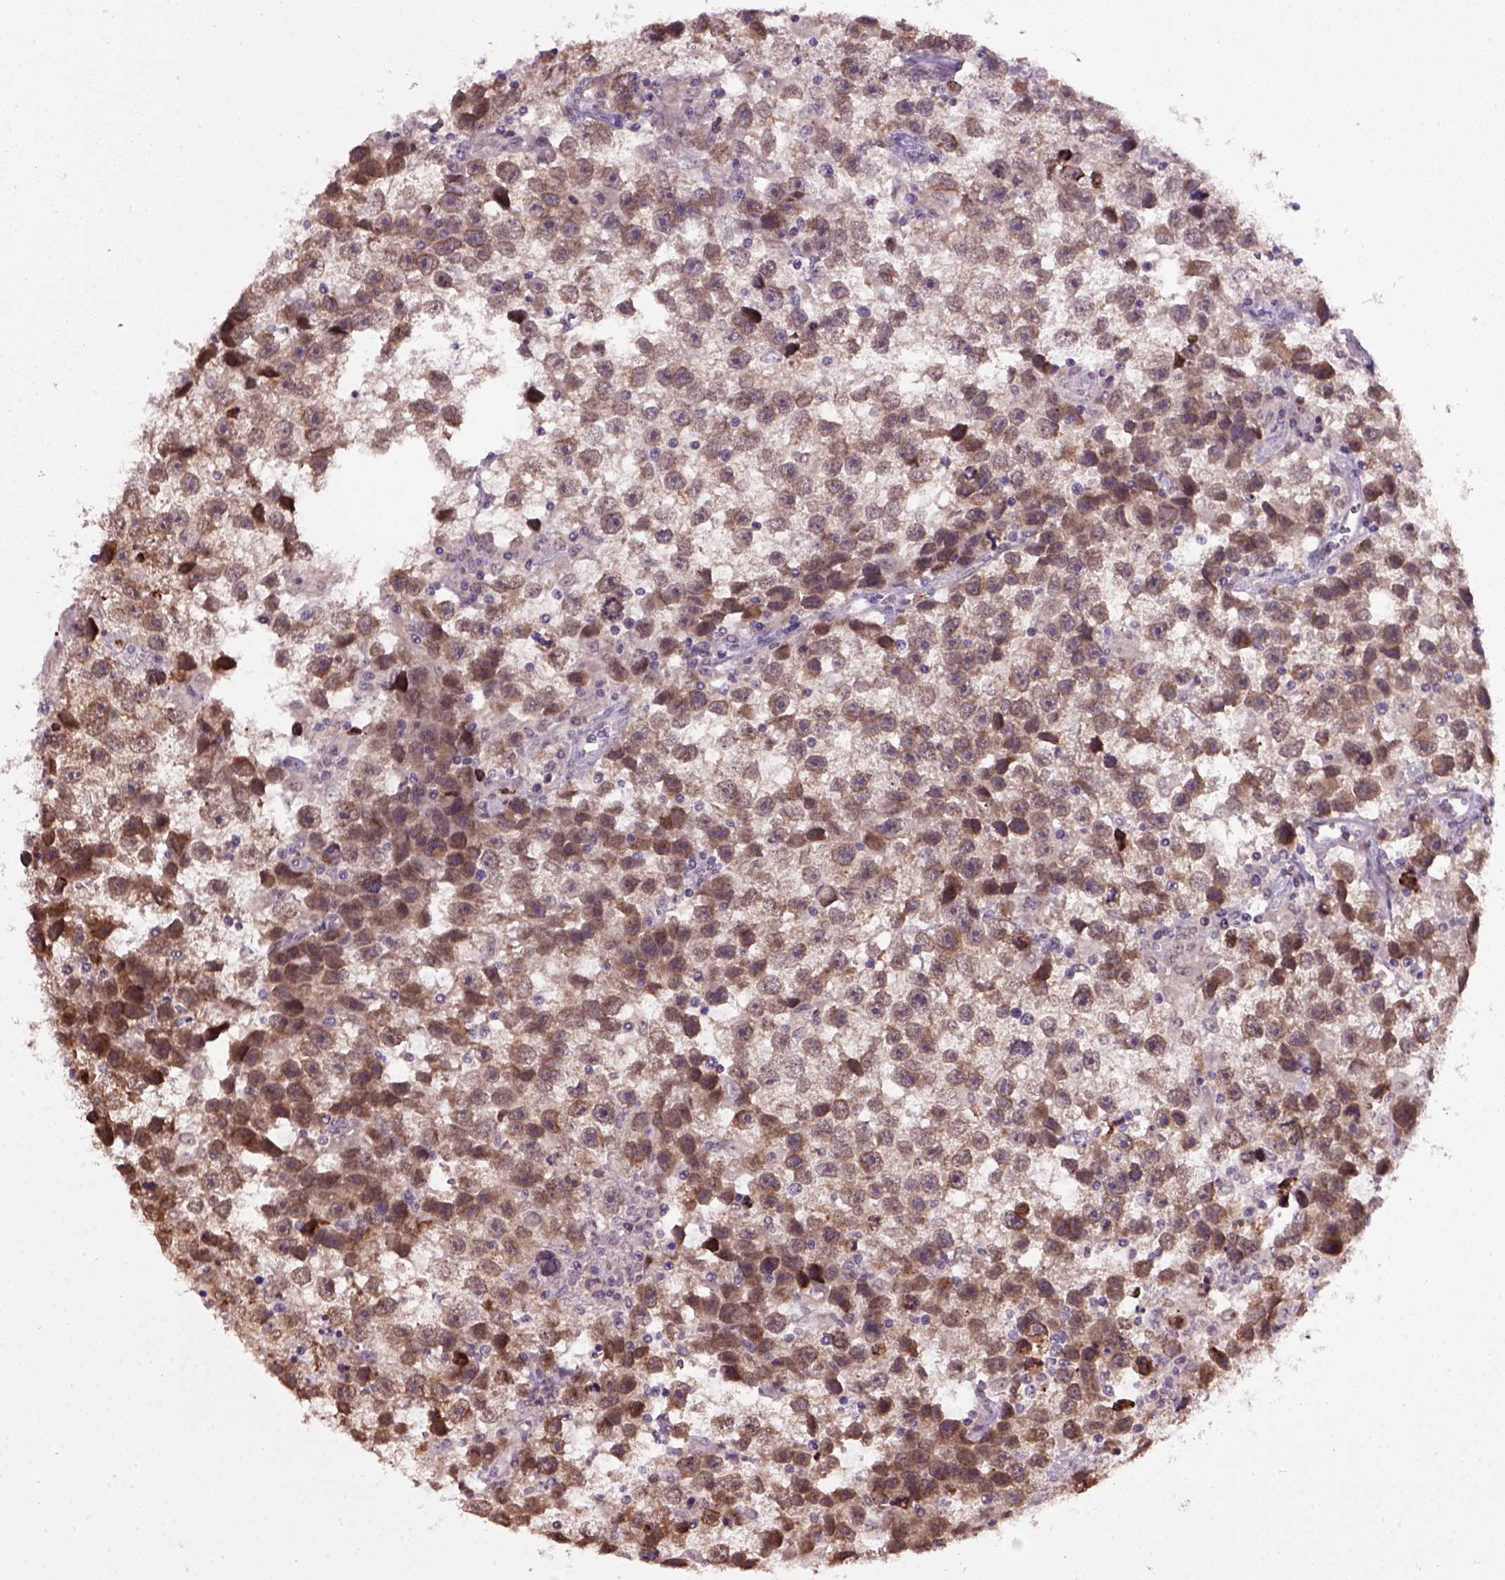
{"staining": {"intensity": "moderate", "quantity": ">75%", "location": "cytoplasmic/membranous,nuclear"}, "tissue": "testis cancer", "cell_type": "Tumor cells", "image_type": "cancer", "snomed": [{"axis": "morphology", "description": "Seminoma, NOS"}, {"axis": "topography", "description": "Testis"}], "caption": "Immunohistochemical staining of testis seminoma reveals medium levels of moderate cytoplasmic/membranous and nuclear expression in about >75% of tumor cells. The protein of interest is shown in brown color, while the nuclei are stained blue.", "gene": "RAB43", "patient": {"sex": "male", "age": 43}}